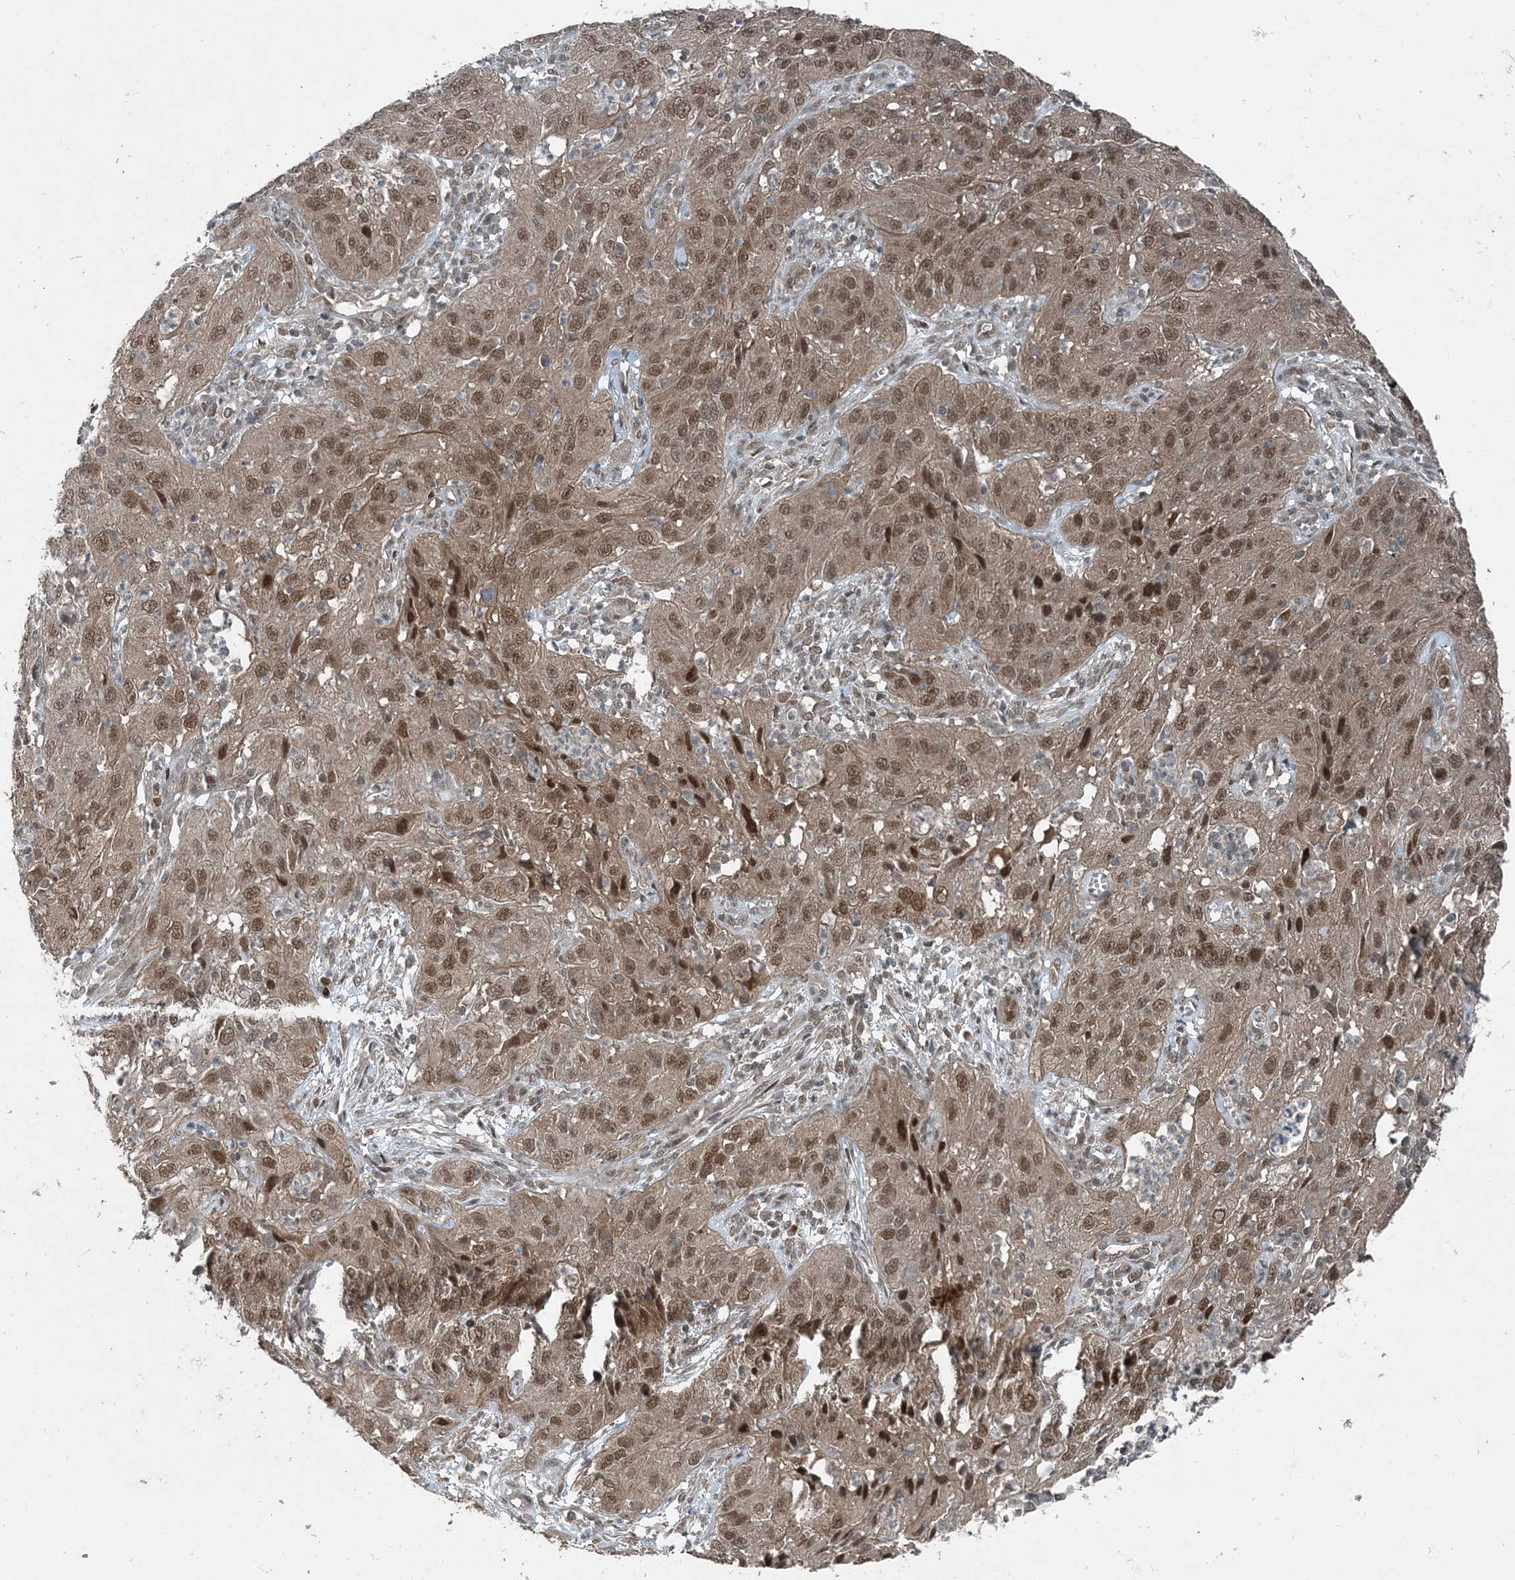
{"staining": {"intensity": "moderate", "quantity": ">75%", "location": "nuclear"}, "tissue": "cervical cancer", "cell_type": "Tumor cells", "image_type": "cancer", "snomed": [{"axis": "morphology", "description": "Squamous cell carcinoma, NOS"}, {"axis": "topography", "description": "Cervix"}], "caption": "Protein staining of cervical cancer tissue reveals moderate nuclear positivity in approximately >75% of tumor cells.", "gene": "COPS7B", "patient": {"sex": "female", "age": 32}}